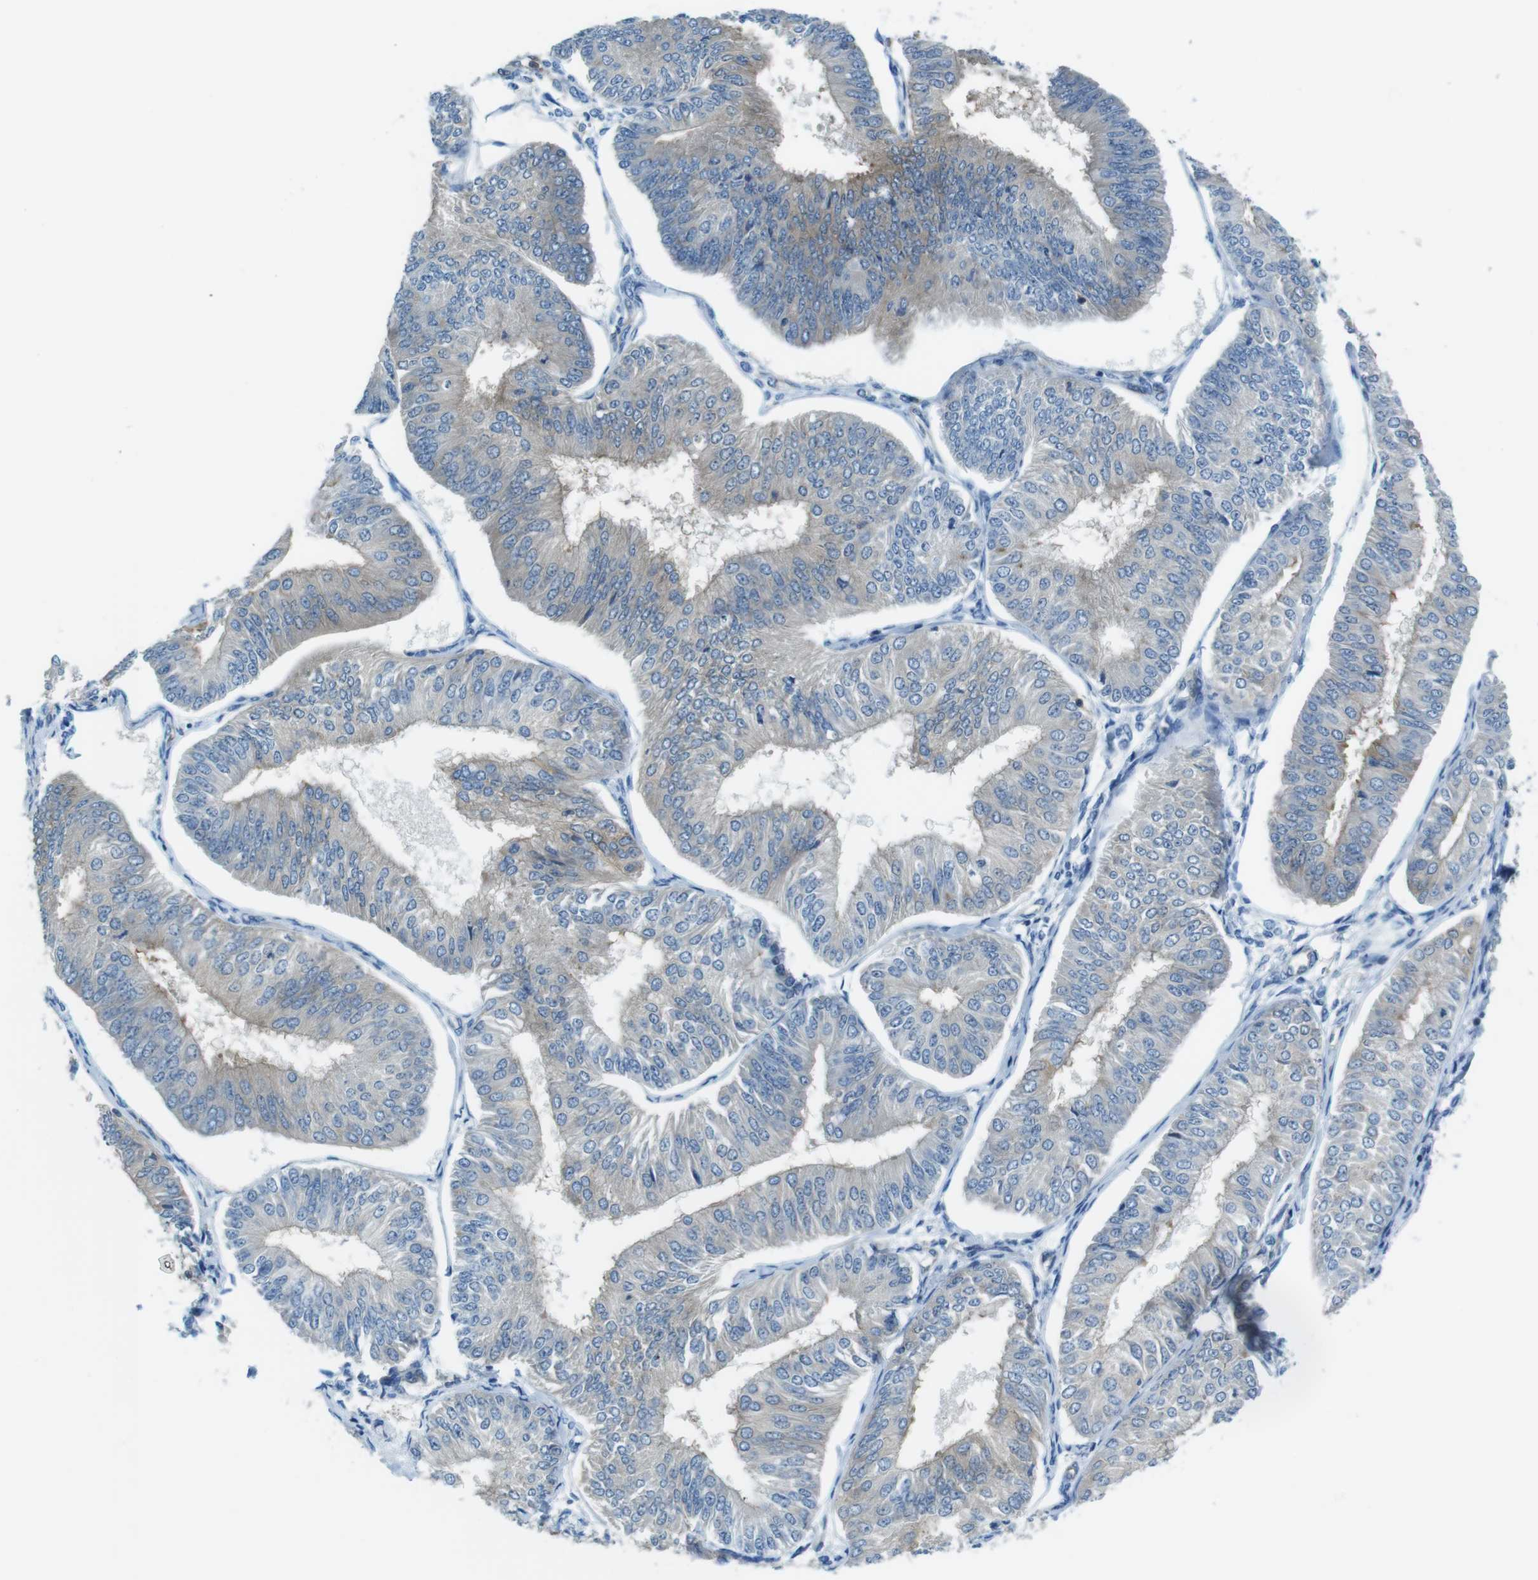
{"staining": {"intensity": "weak", "quantity": "25%-75%", "location": "cytoplasmic/membranous"}, "tissue": "endometrial cancer", "cell_type": "Tumor cells", "image_type": "cancer", "snomed": [{"axis": "morphology", "description": "Adenocarcinoma, NOS"}, {"axis": "topography", "description": "Endometrium"}], "caption": "A micrograph of endometrial cancer (adenocarcinoma) stained for a protein demonstrates weak cytoplasmic/membranous brown staining in tumor cells. Using DAB (3,3'-diaminobenzidine) (brown) and hematoxylin (blue) stains, captured at high magnification using brightfield microscopy.", "gene": "TES", "patient": {"sex": "female", "age": 58}}